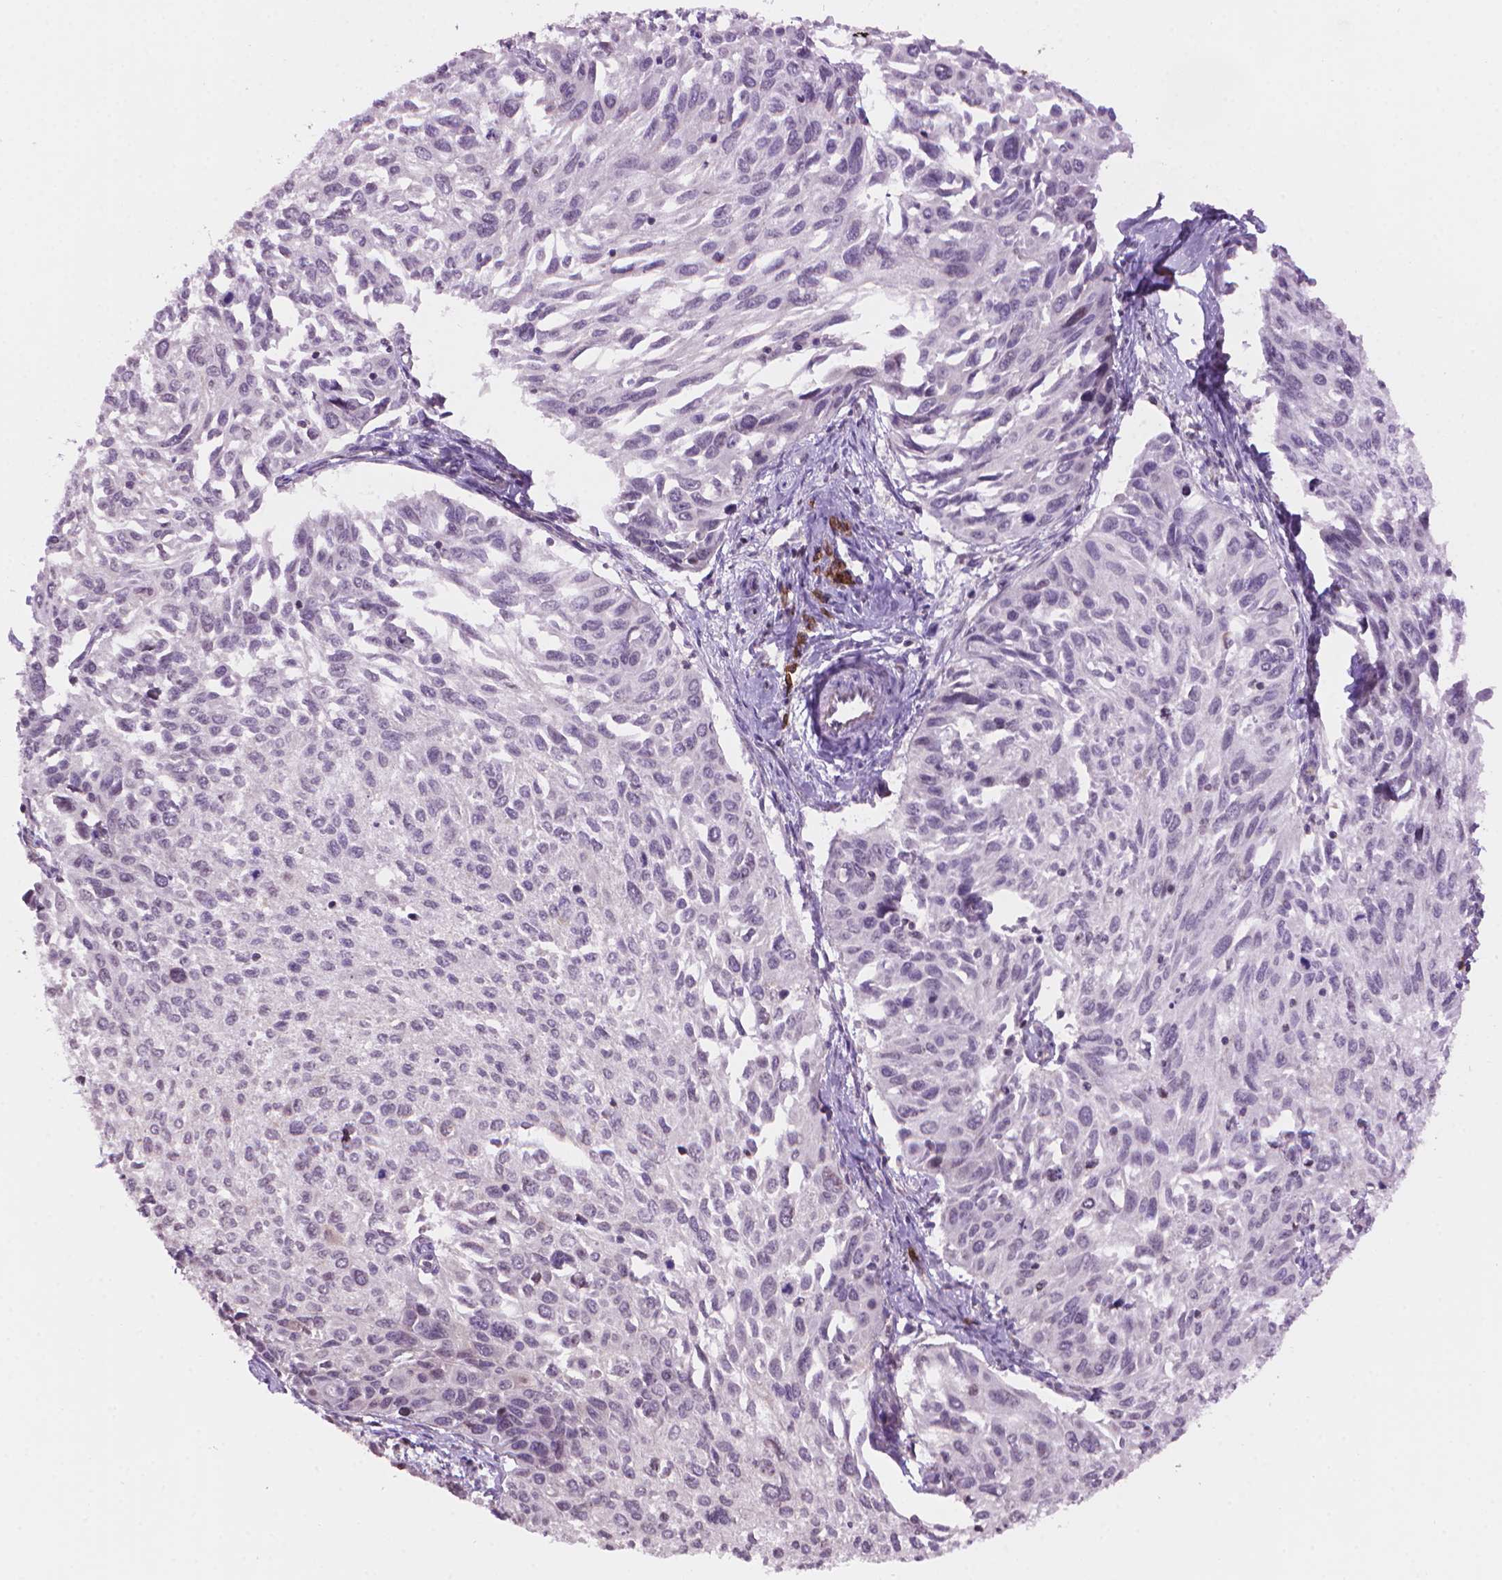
{"staining": {"intensity": "negative", "quantity": "none", "location": "none"}, "tissue": "cervical cancer", "cell_type": "Tumor cells", "image_type": "cancer", "snomed": [{"axis": "morphology", "description": "Squamous cell carcinoma, NOS"}, {"axis": "topography", "description": "Cervix"}], "caption": "The IHC micrograph has no significant positivity in tumor cells of cervical cancer (squamous cell carcinoma) tissue.", "gene": "TMEM184A", "patient": {"sex": "female", "age": 50}}